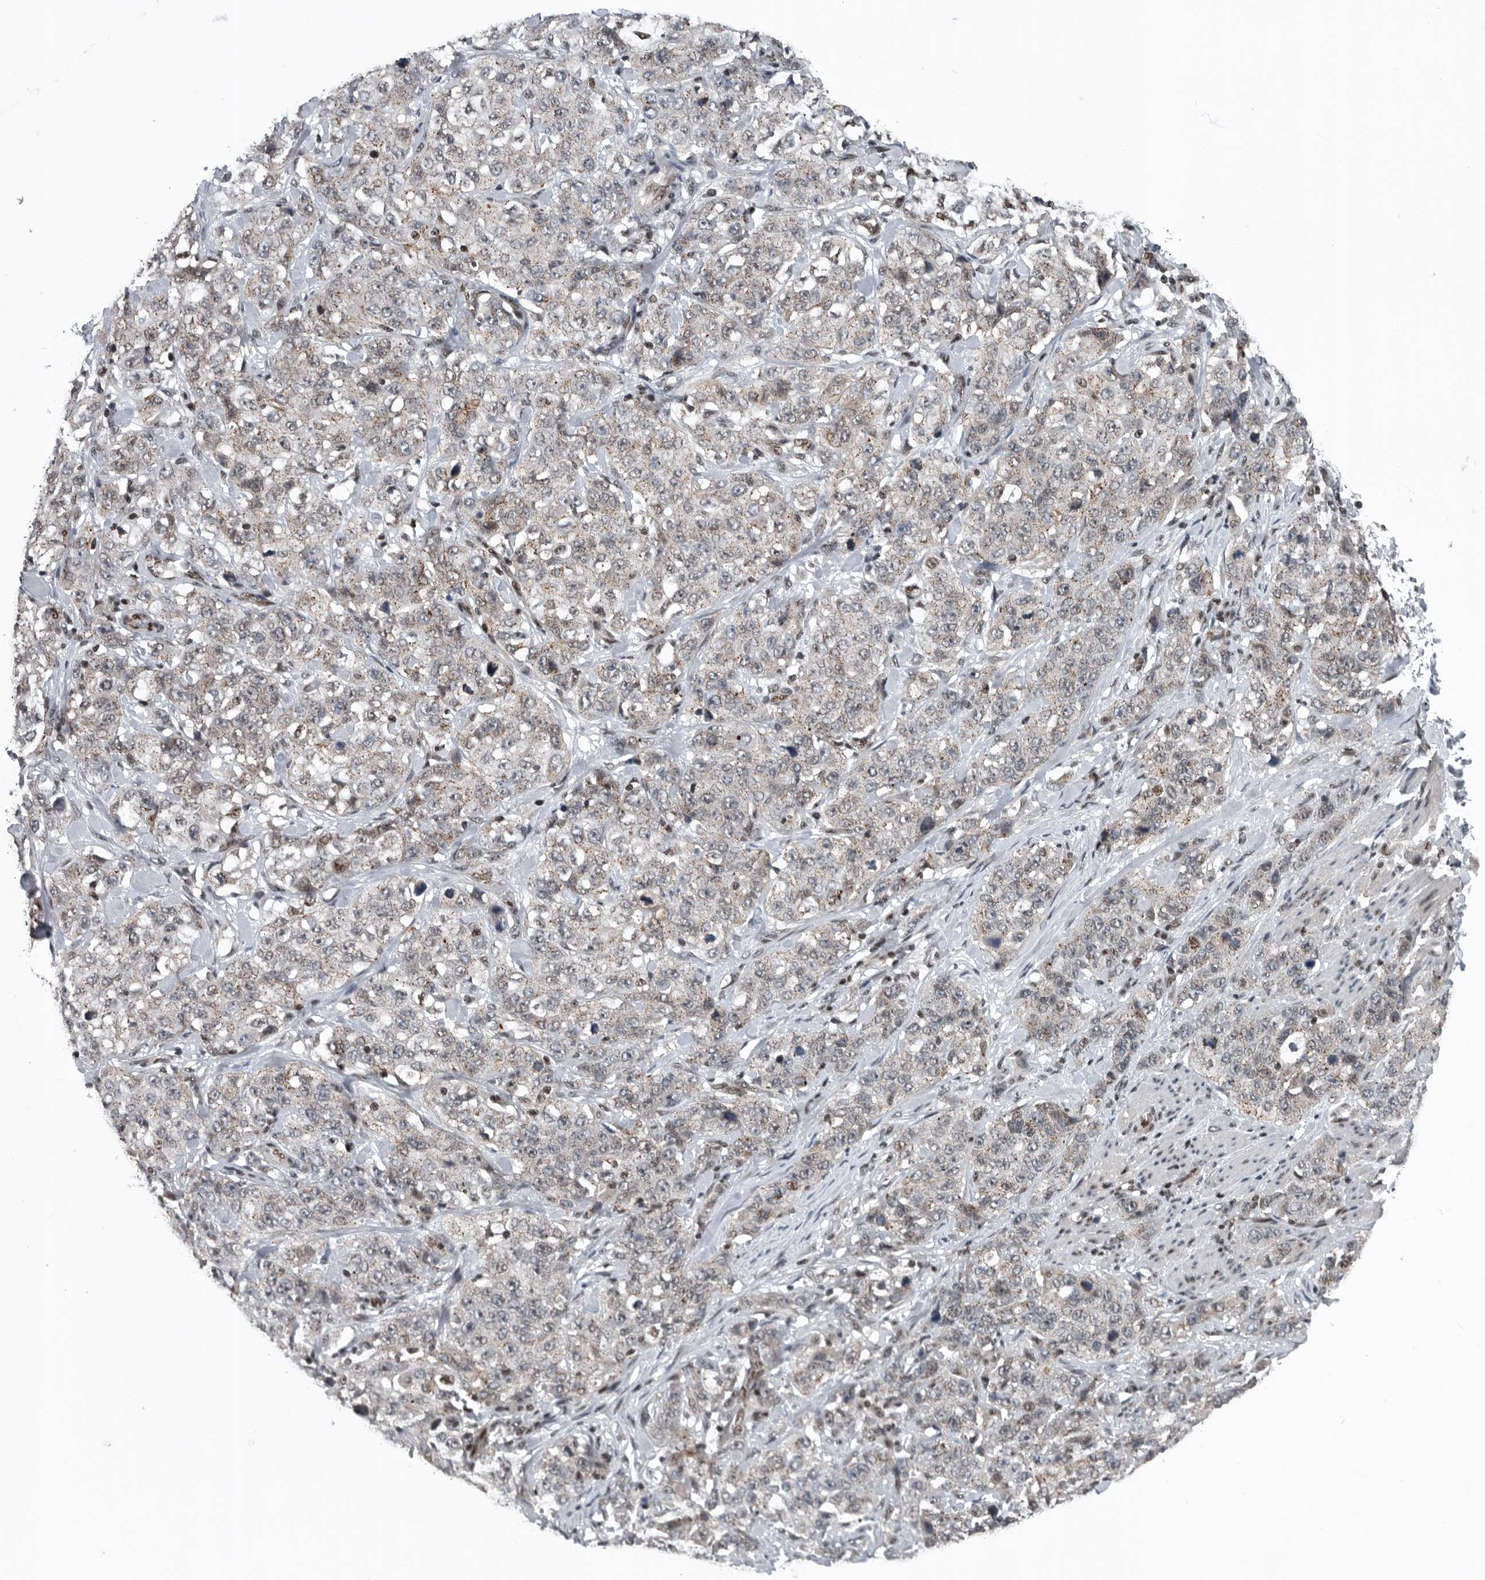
{"staining": {"intensity": "weak", "quantity": ">75%", "location": "cytoplasmic/membranous,nuclear"}, "tissue": "stomach cancer", "cell_type": "Tumor cells", "image_type": "cancer", "snomed": [{"axis": "morphology", "description": "Adenocarcinoma, NOS"}, {"axis": "topography", "description": "Stomach"}], "caption": "Approximately >75% of tumor cells in human stomach cancer (adenocarcinoma) display weak cytoplasmic/membranous and nuclear protein positivity as visualized by brown immunohistochemical staining.", "gene": "SENP7", "patient": {"sex": "male", "age": 48}}